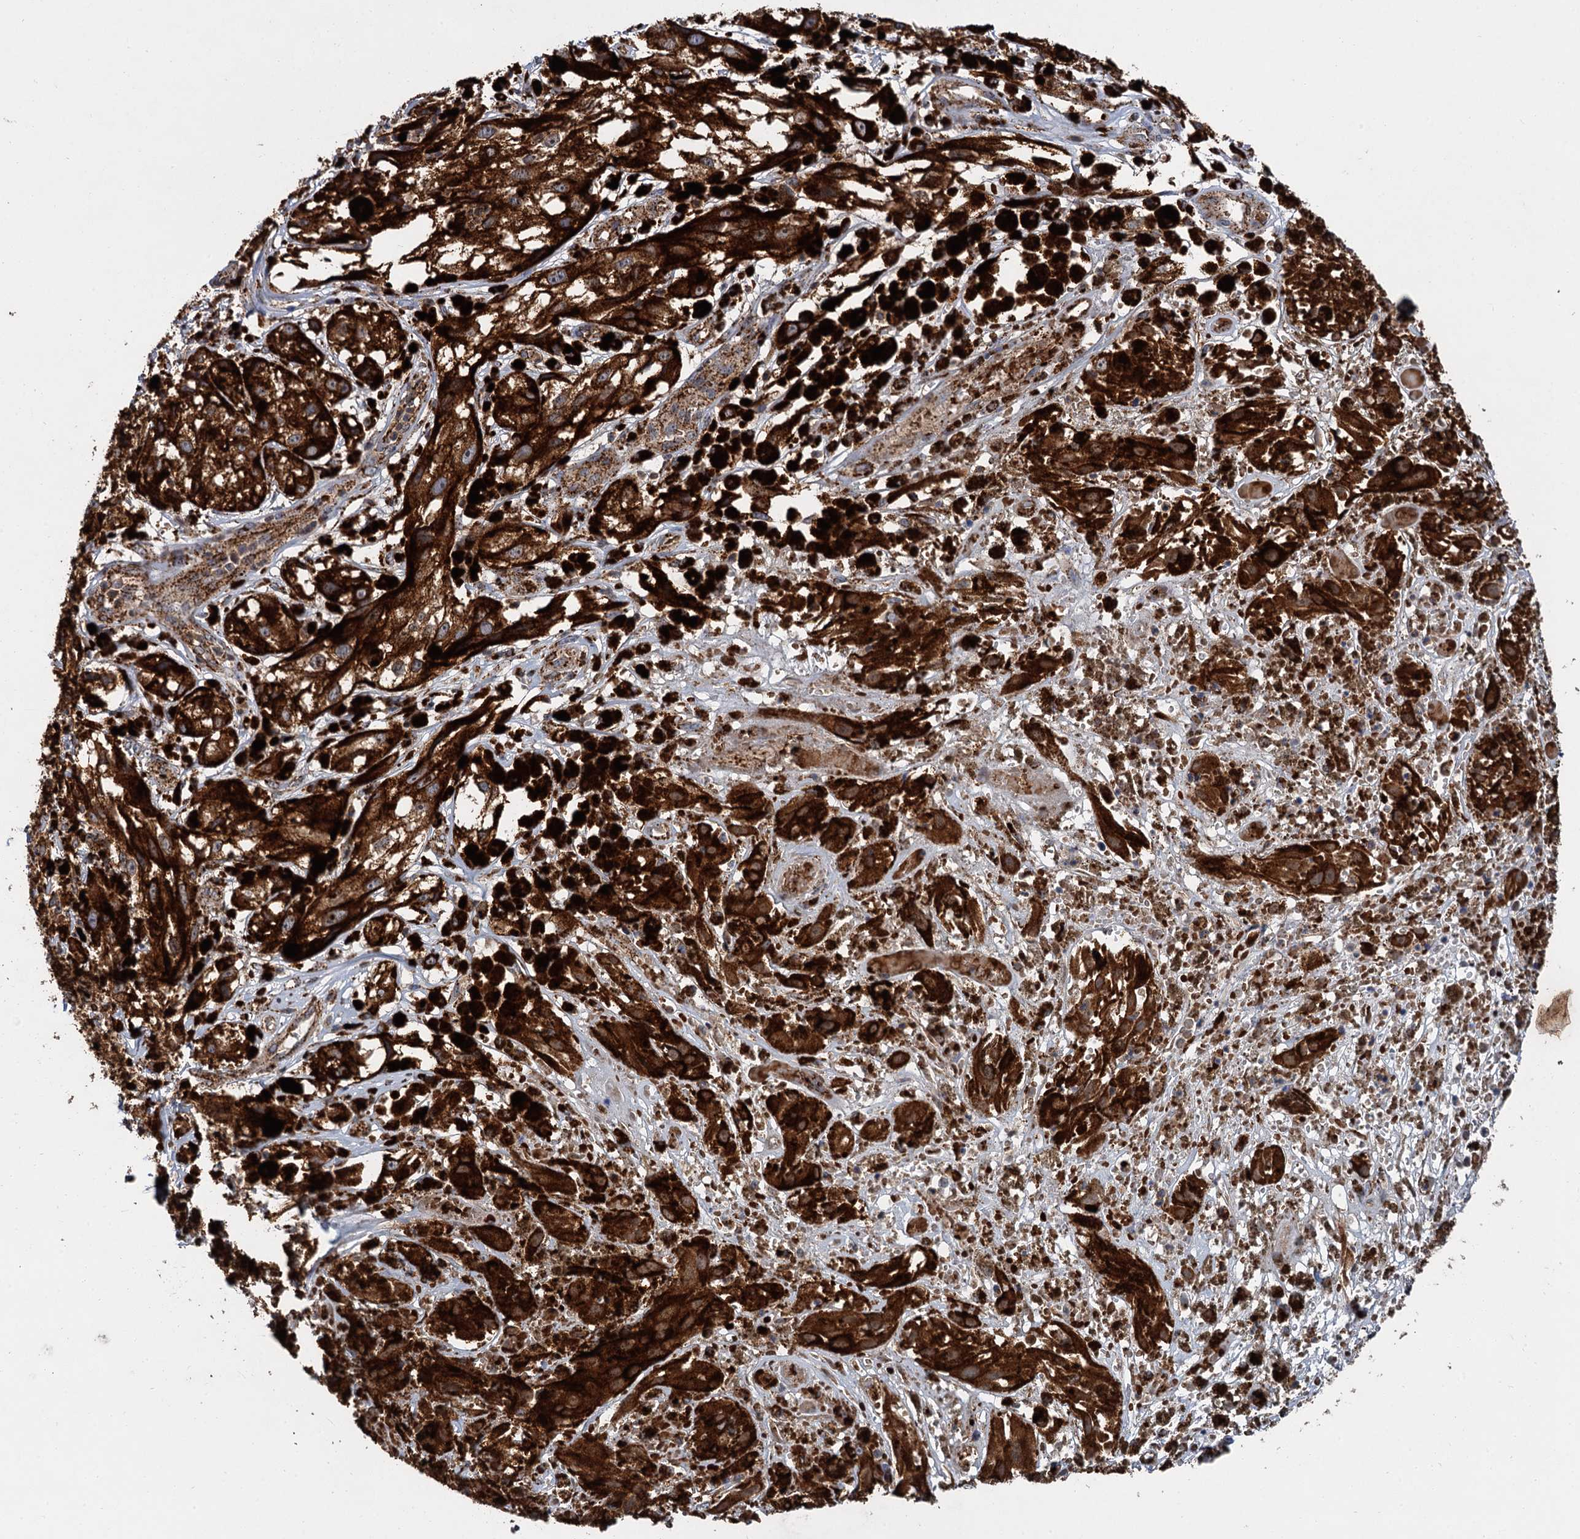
{"staining": {"intensity": "strong", "quantity": ">75%", "location": "cytoplasmic/membranous"}, "tissue": "melanoma", "cell_type": "Tumor cells", "image_type": "cancer", "snomed": [{"axis": "morphology", "description": "Malignant melanoma, NOS"}, {"axis": "topography", "description": "Skin"}], "caption": "Melanoma stained with immunohistochemistry (IHC) exhibits strong cytoplasmic/membranous positivity in about >75% of tumor cells.", "gene": "GBA1", "patient": {"sex": "male", "age": 88}}